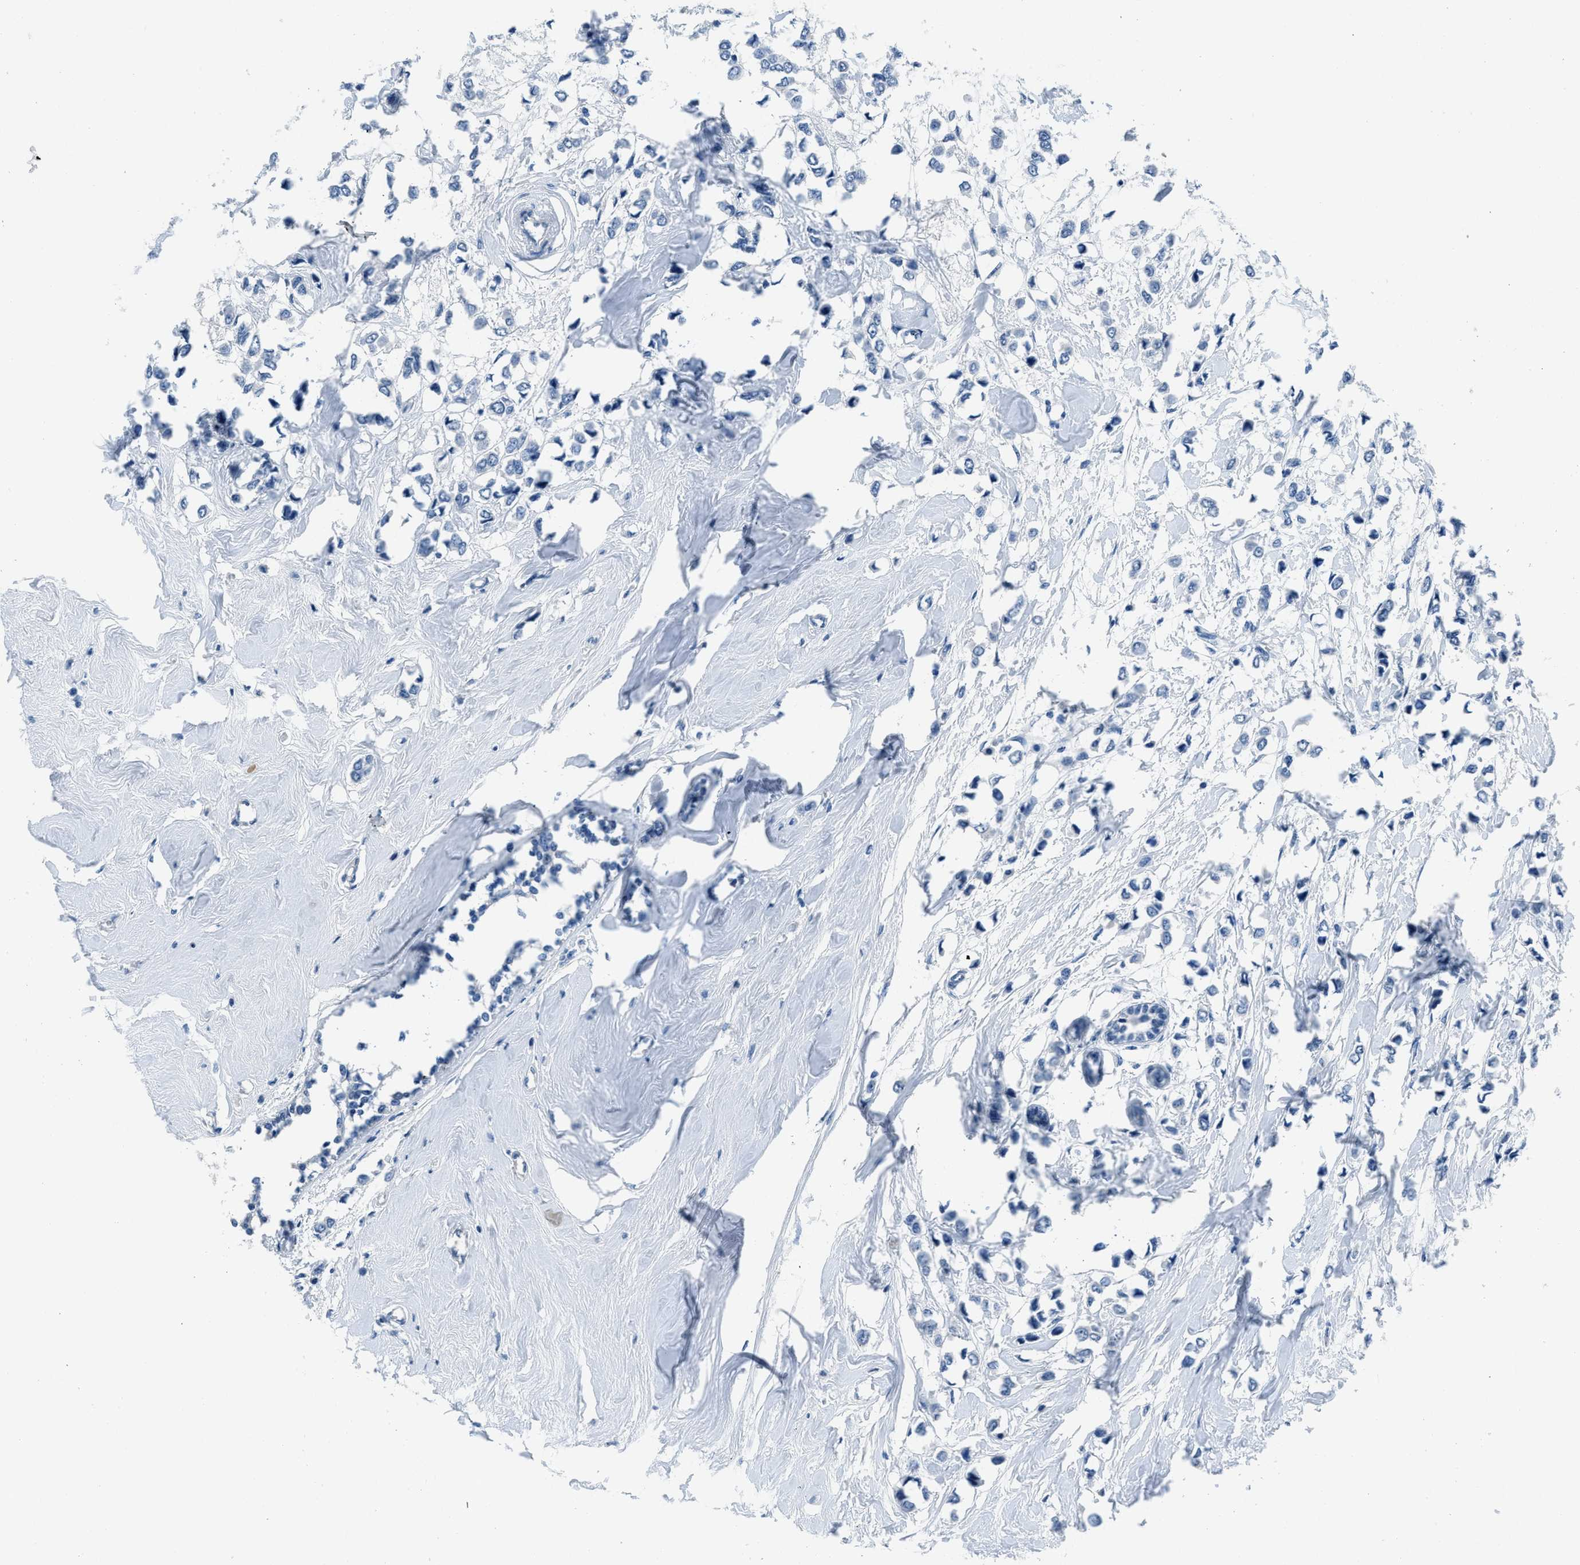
{"staining": {"intensity": "negative", "quantity": "none", "location": "none"}, "tissue": "breast cancer", "cell_type": "Tumor cells", "image_type": "cancer", "snomed": [{"axis": "morphology", "description": "Lobular carcinoma"}, {"axis": "topography", "description": "Breast"}], "caption": "A high-resolution photomicrograph shows IHC staining of breast cancer, which shows no significant staining in tumor cells. Nuclei are stained in blue.", "gene": "GJA3", "patient": {"sex": "female", "age": 51}}